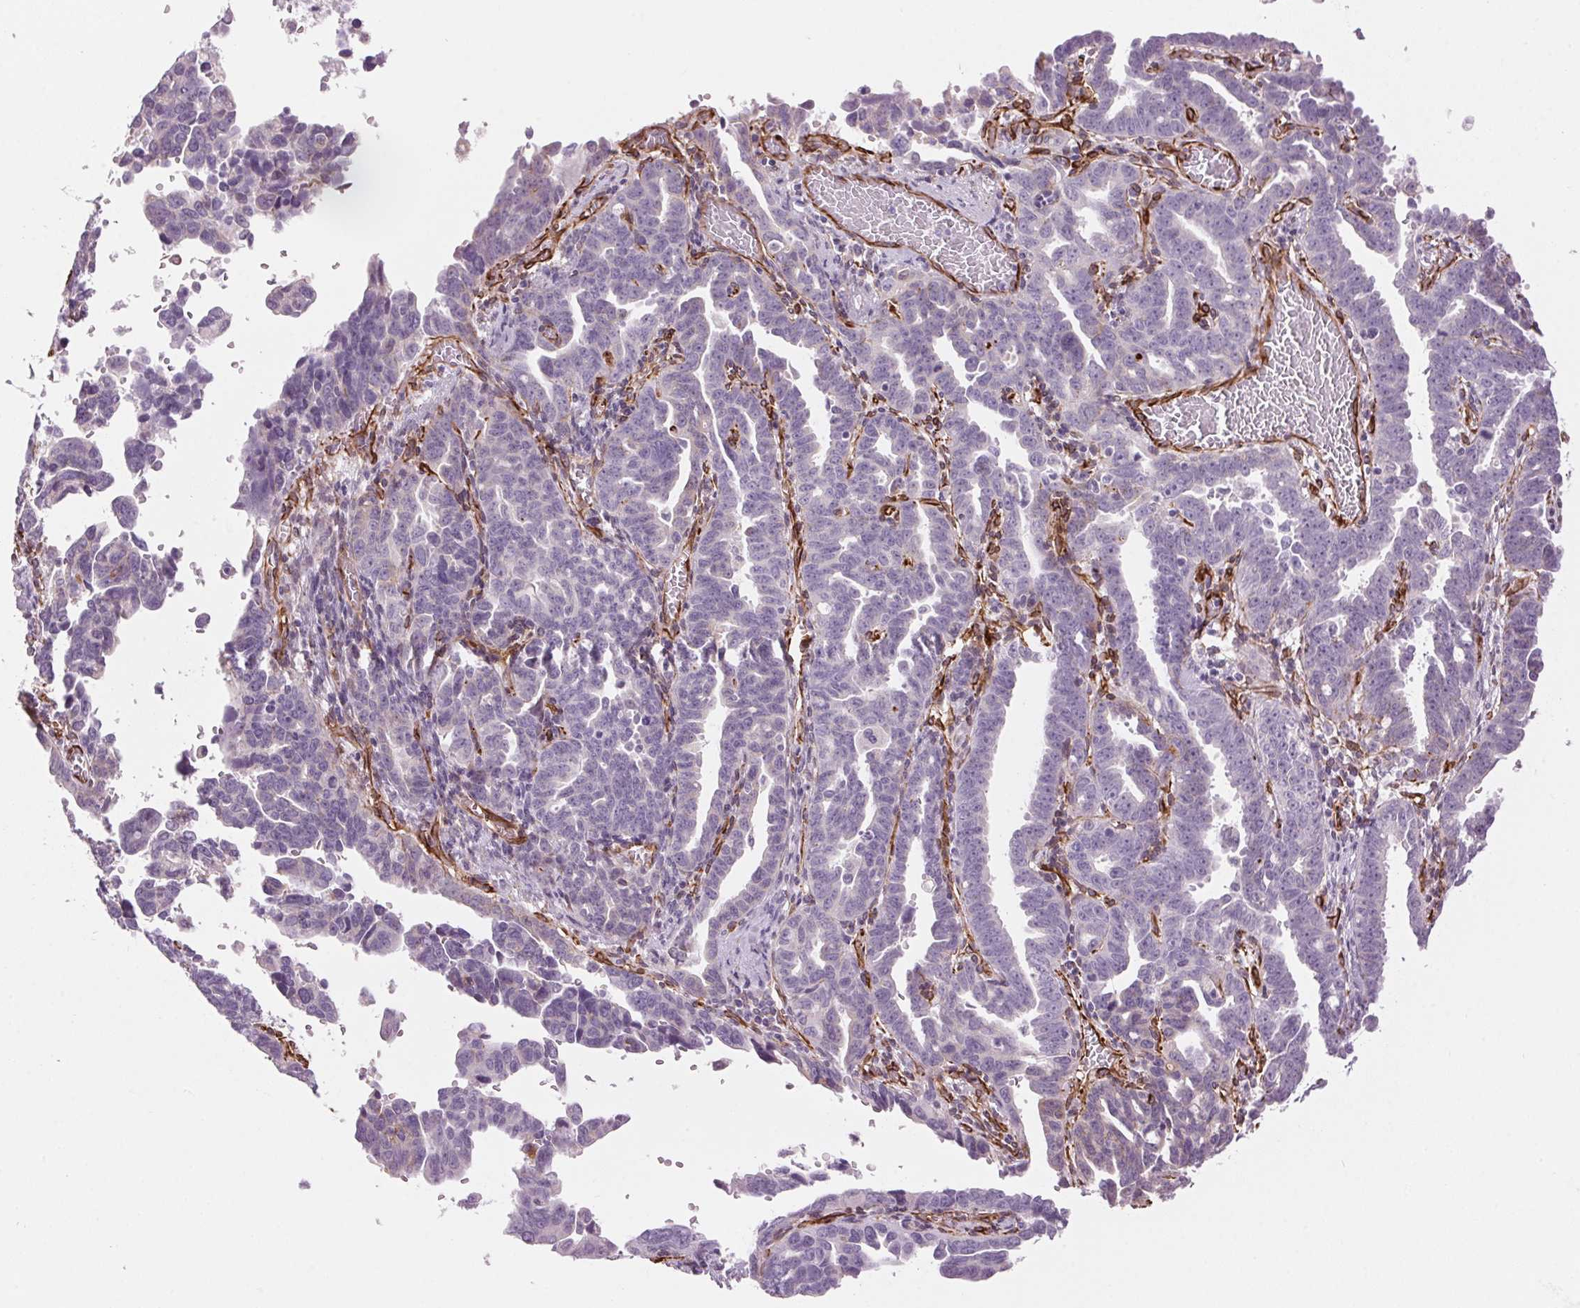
{"staining": {"intensity": "negative", "quantity": "none", "location": "none"}, "tissue": "ovarian cancer", "cell_type": "Tumor cells", "image_type": "cancer", "snomed": [{"axis": "morphology", "description": "Cystadenocarcinoma, serous, NOS"}, {"axis": "topography", "description": "Ovary"}], "caption": "Ovarian cancer was stained to show a protein in brown. There is no significant positivity in tumor cells.", "gene": "CLPS", "patient": {"sex": "female", "age": 69}}